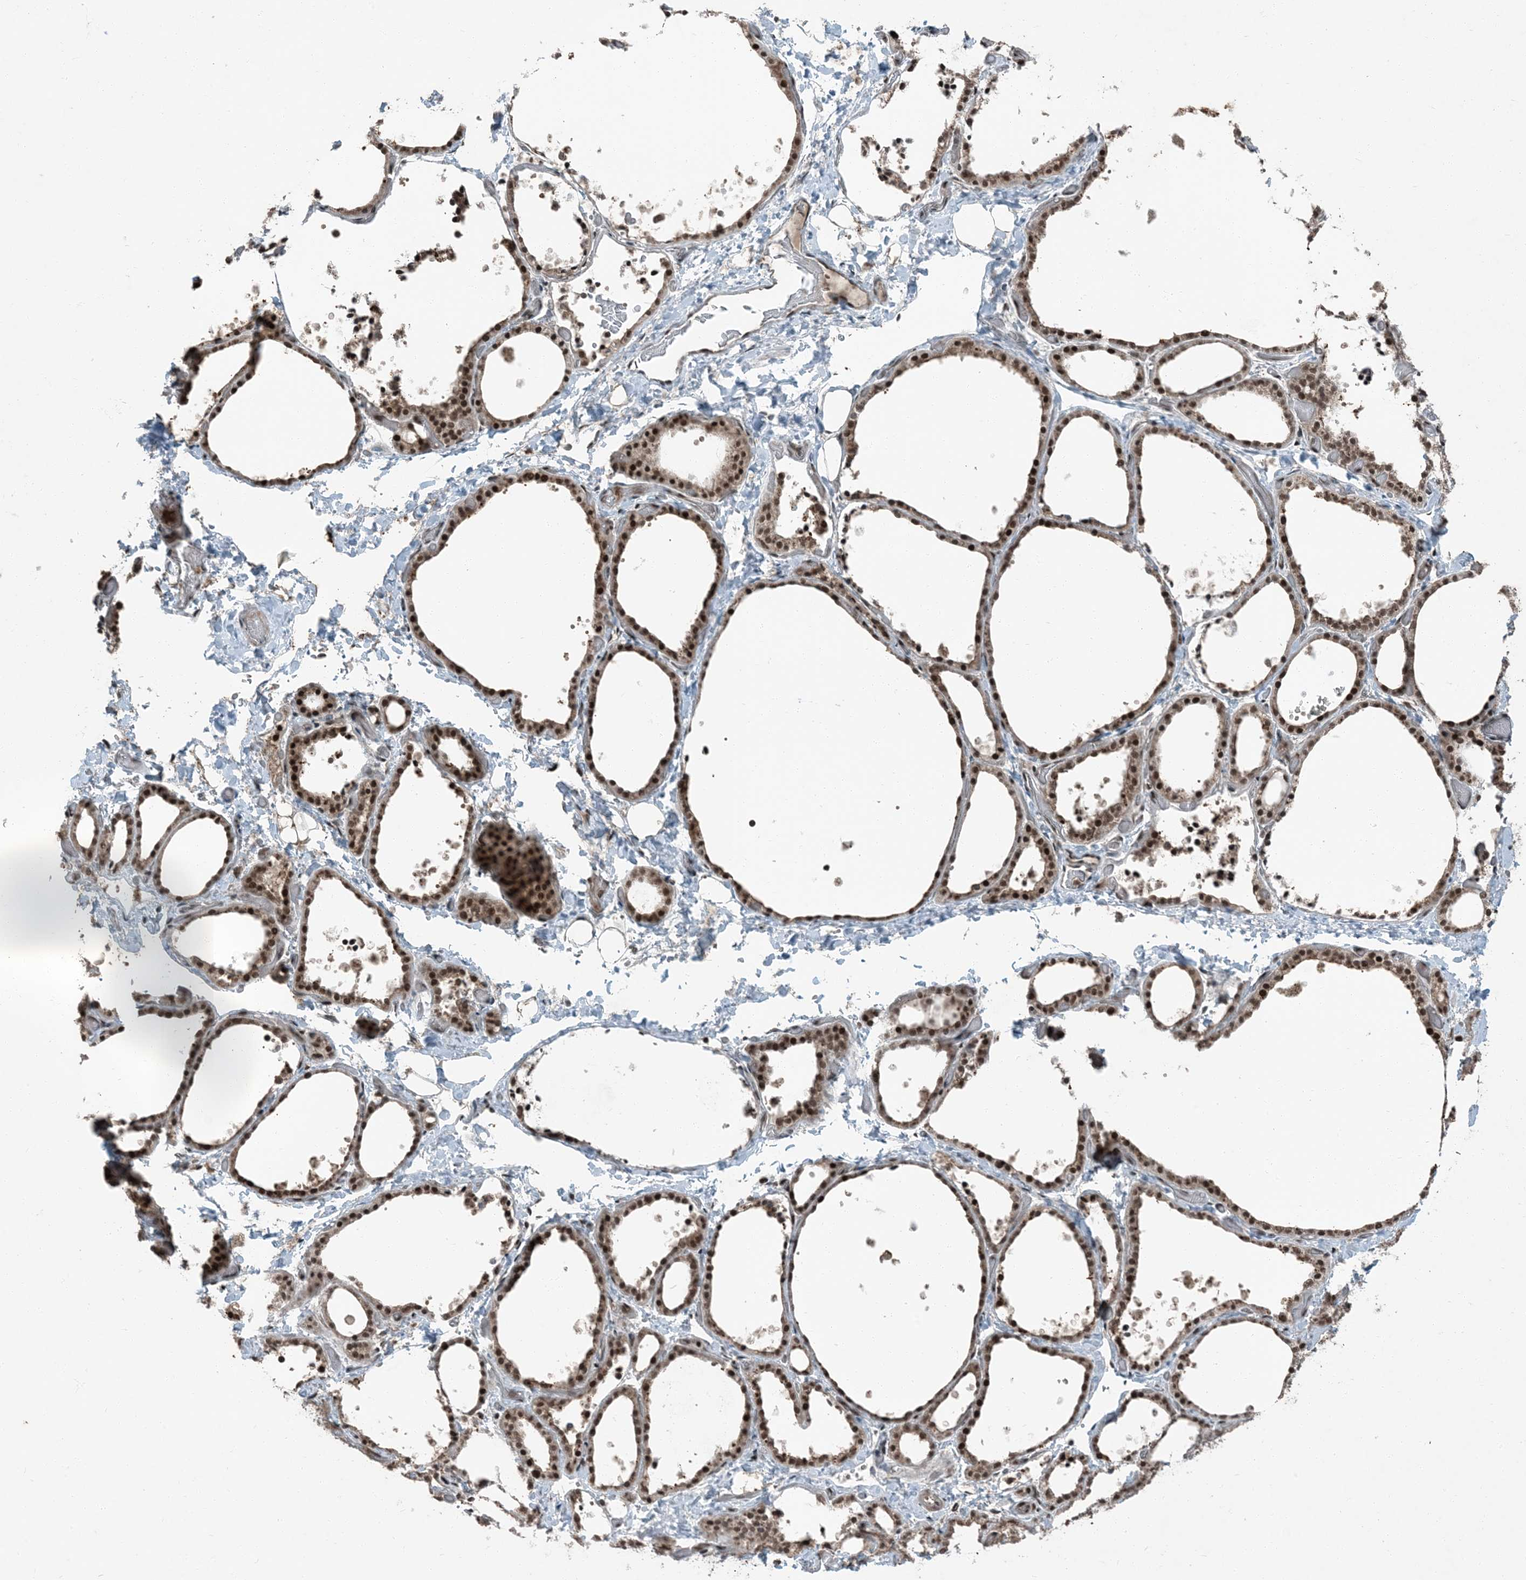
{"staining": {"intensity": "strong", "quantity": ">75%", "location": "nuclear"}, "tissue": "thyroid gland", "cell_type": "Glandular cells", "image_type": "normal", "snomed": [{"axis": "morphology", "description": "Normal tissue, NOS"}, {"axis": "topography", "description": "Thyroid gland"}], "caption": "Approximately >75% of glandular cells in unremarkable human thyroid gland exhibit strong nuclear protein positivity as visualized by brown immunohistochemical staining.", "gene": "TRAPPC12", "patient": {"sex": "female", "age": 44}}